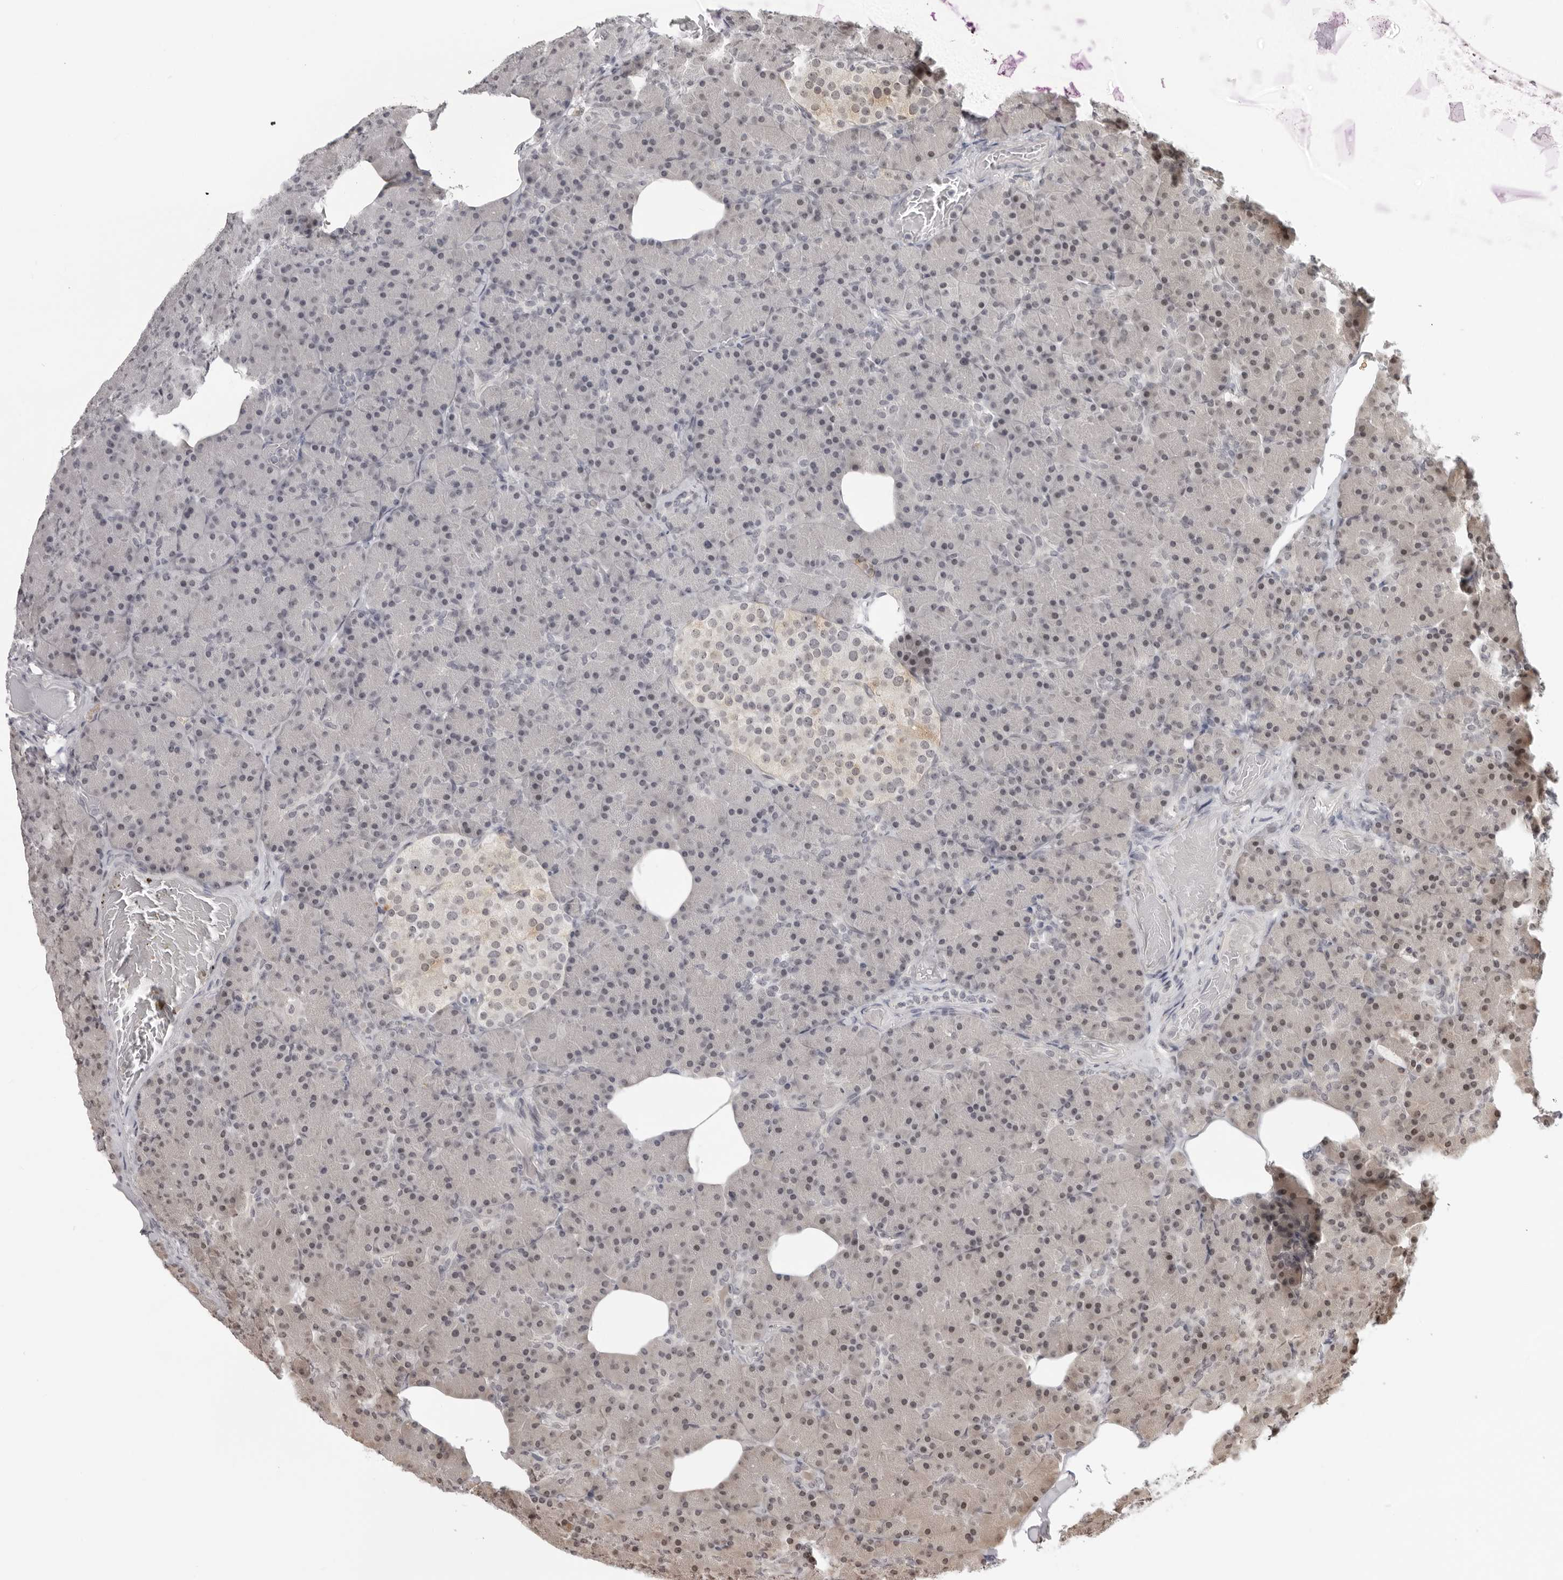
{"staining": {"intensity": "weak", "quantity": "25%-75%", "location": "nuclear"}, "tissue": "pancreas", "cell_type": "Exocrine glandular cells", "image_type": "normal", "snomed": [{"axis": "morphology", "description": "Normal tissue, NOS"}, {"axis": "topography", "description": "Pancreas"}], "caption": "The photomicrograph shows a brown stain indicating the presence of a protein in the nuclear of exocrine glandular cells in pancreas. (IHC, brightfield microscopy, high magnification).", "gene": "SRGAP2", "patient": {"sex": "female", "age": 43}}